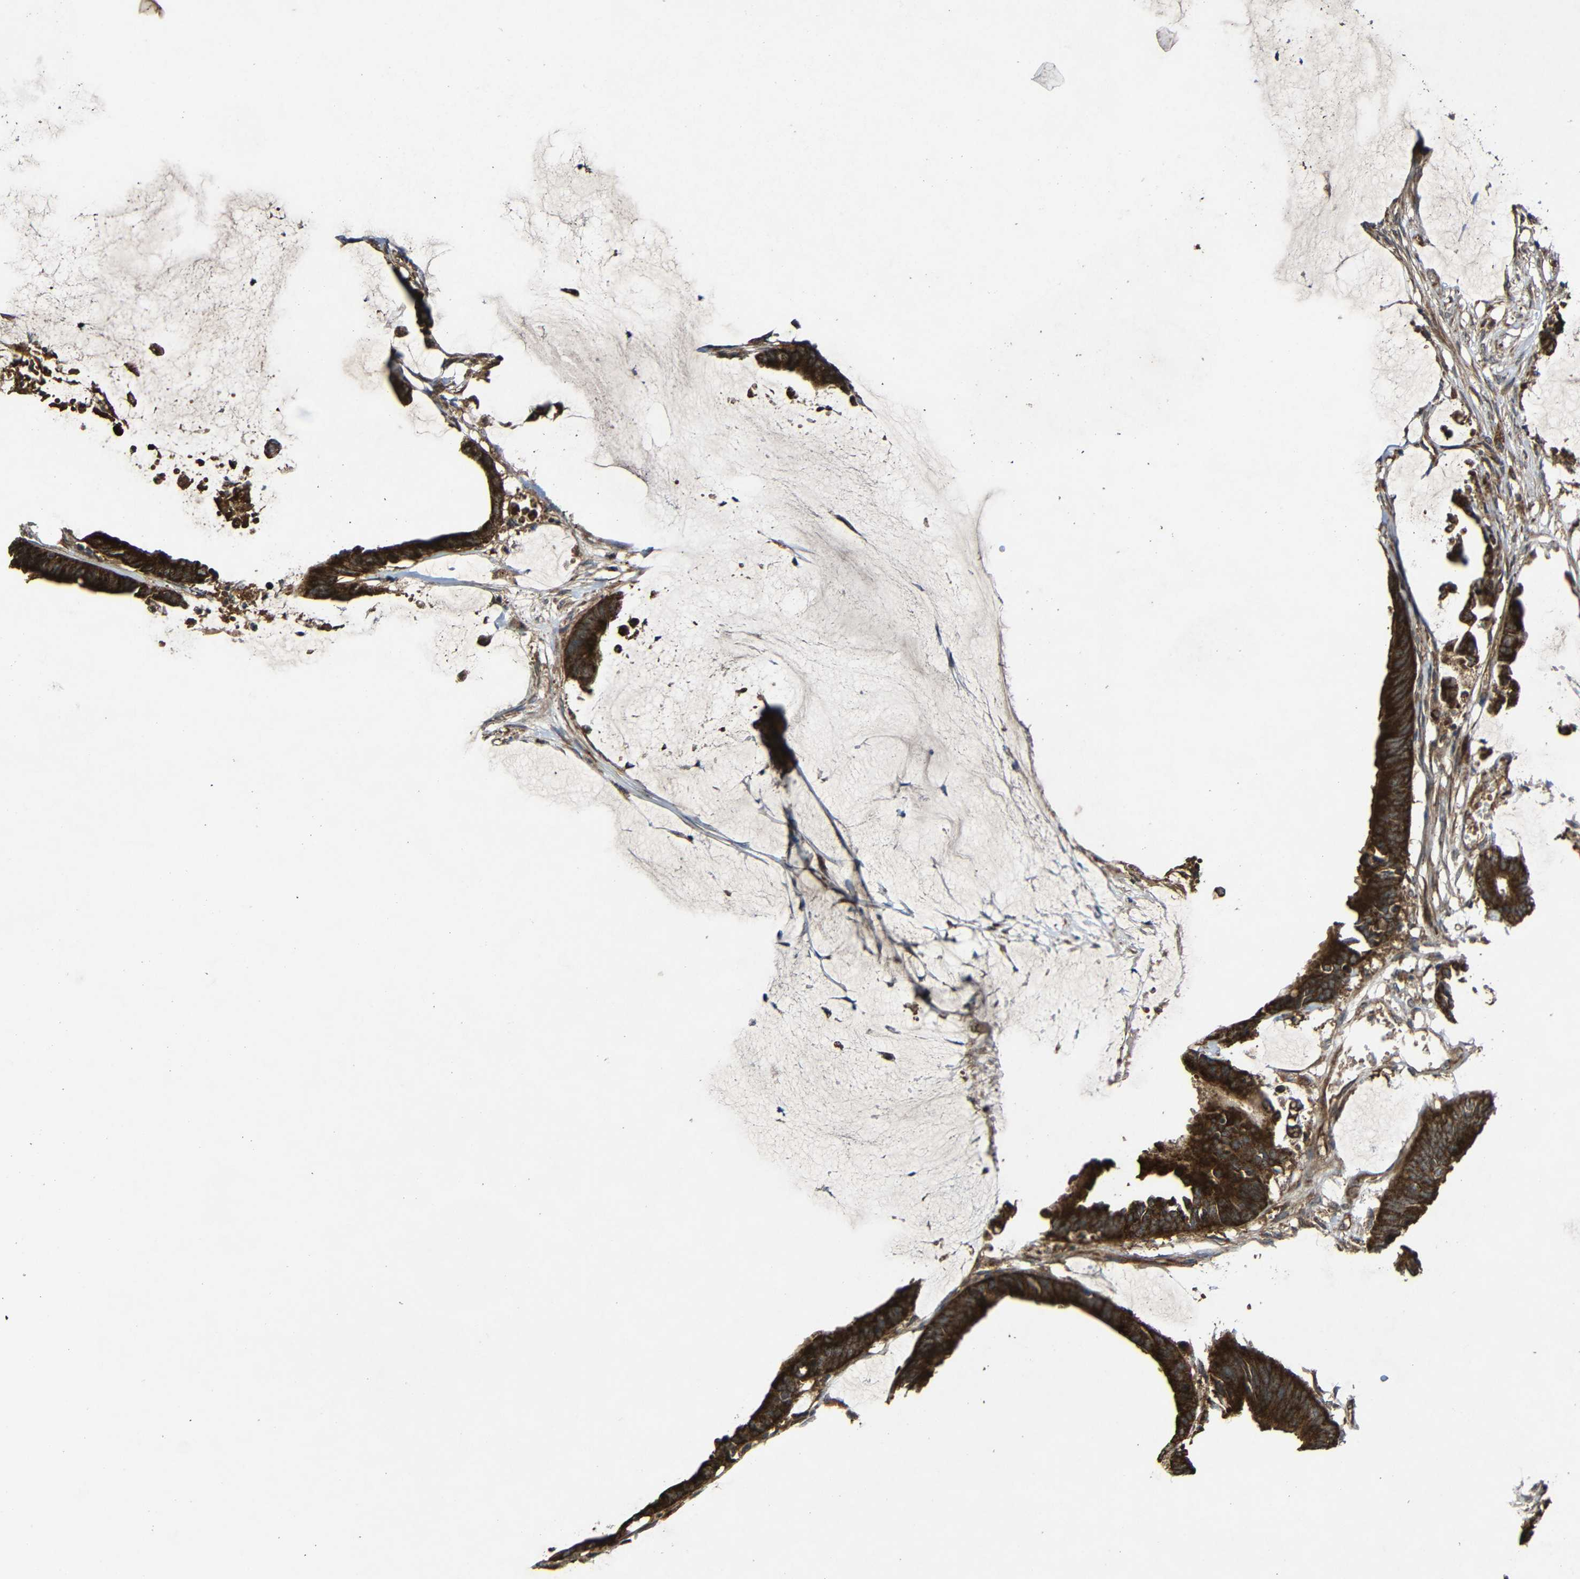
{"staining": {"intensity": "strong", "quantity": ">75%", "location": "cytoplasmic/membranous"}, "tissue": "colorectal cancer", "cell_type": "Tumor cells", "image_type": "cancer", "snomed": [{"axis": "morphology", "description": "Adenocarcinoma, NOS"}, {"axis": "topography", "description": "Rectum"}], "caption": "Strong cytoplasmic/membranous positivity is appreciated in about >75% of tumor cells in colorectal cancer.", "gene": "C1GALT1", "patient": {"sex": "female", "age": 66}}